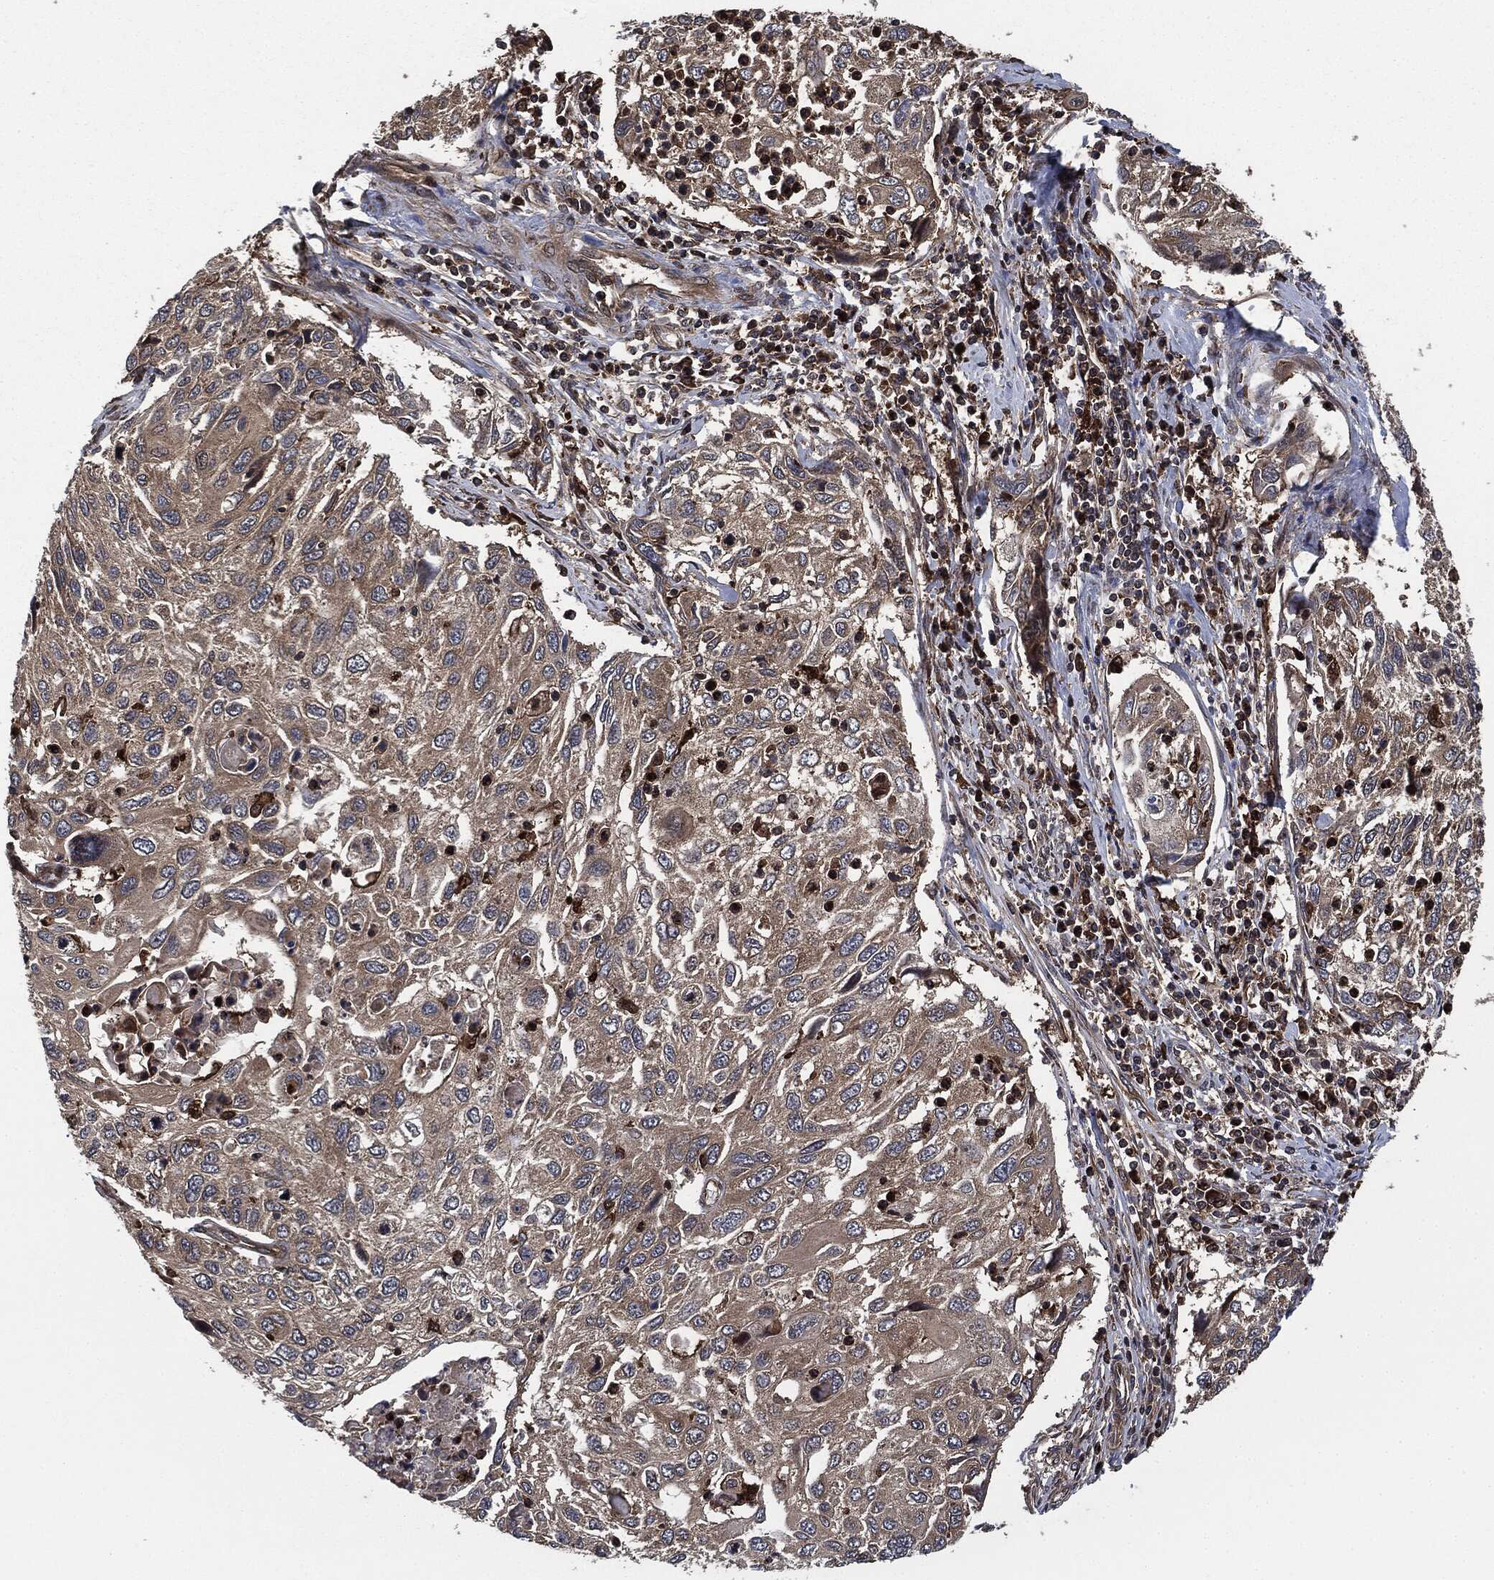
{"staining": {"intensity": "negative", "quantity": "none", "location": "none"}, "tissue": "cervical cancer", "cell_type": "Tumor cells", "image_type": "cancer", "snomed": [{"axis": "morphology", "description": "Squamous cell carcinoma, NOS"}, {"axis": "topography", "description": "Cervix"}], "caption": "Cervical squamous cell carcinoma was stained to show a protein in brown. There is no significant expression in tumor cells.", "gene": "RAP1GDS1", "patient": {"sex": "female", "age": 70}}